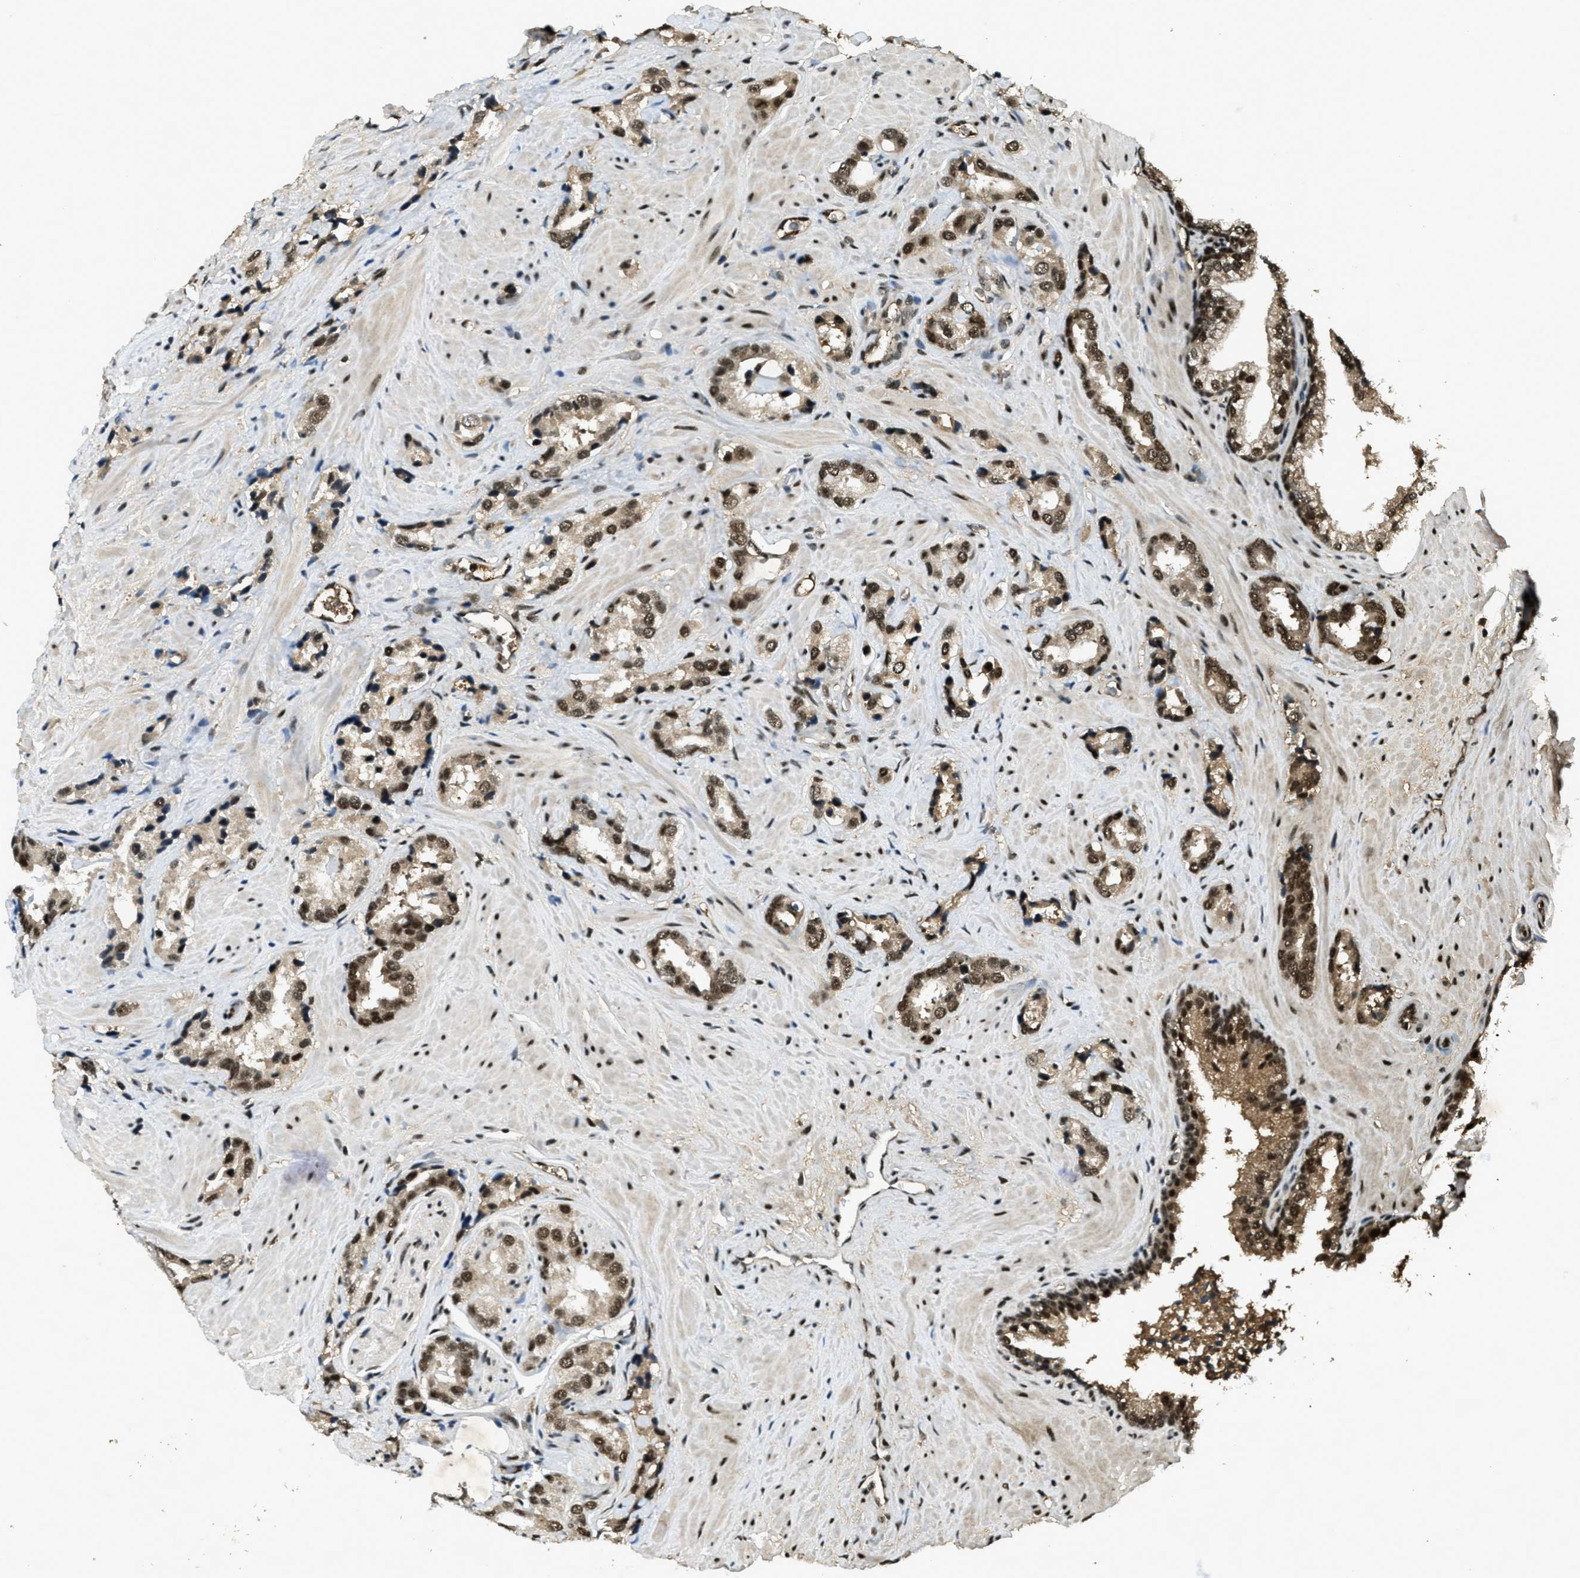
{"staining": {"intensity": "strong", "quantity": ">75%", "location": "cytoplasmic/membranous,nuclear"}, "tissue": "prostate cancer", "cell_type": "Tumor cells", "image_type": "cancer", "snomed": [{"axis": "morphology", "description": "Adenocarcinoma, High grade"}, {"axis": "topography", "description": "Prostate"}], "caption": "DAB (3,3'-diaminobenzidine) immunohistochemical staining of high-grade adenocarcinoma (prostate) displays strong cytoplasmic/membranous and nuclear protein expression in about >75% of tumor cells.", "gene": "ZNF148", "patient": {"sex": "male", "age": 64}}